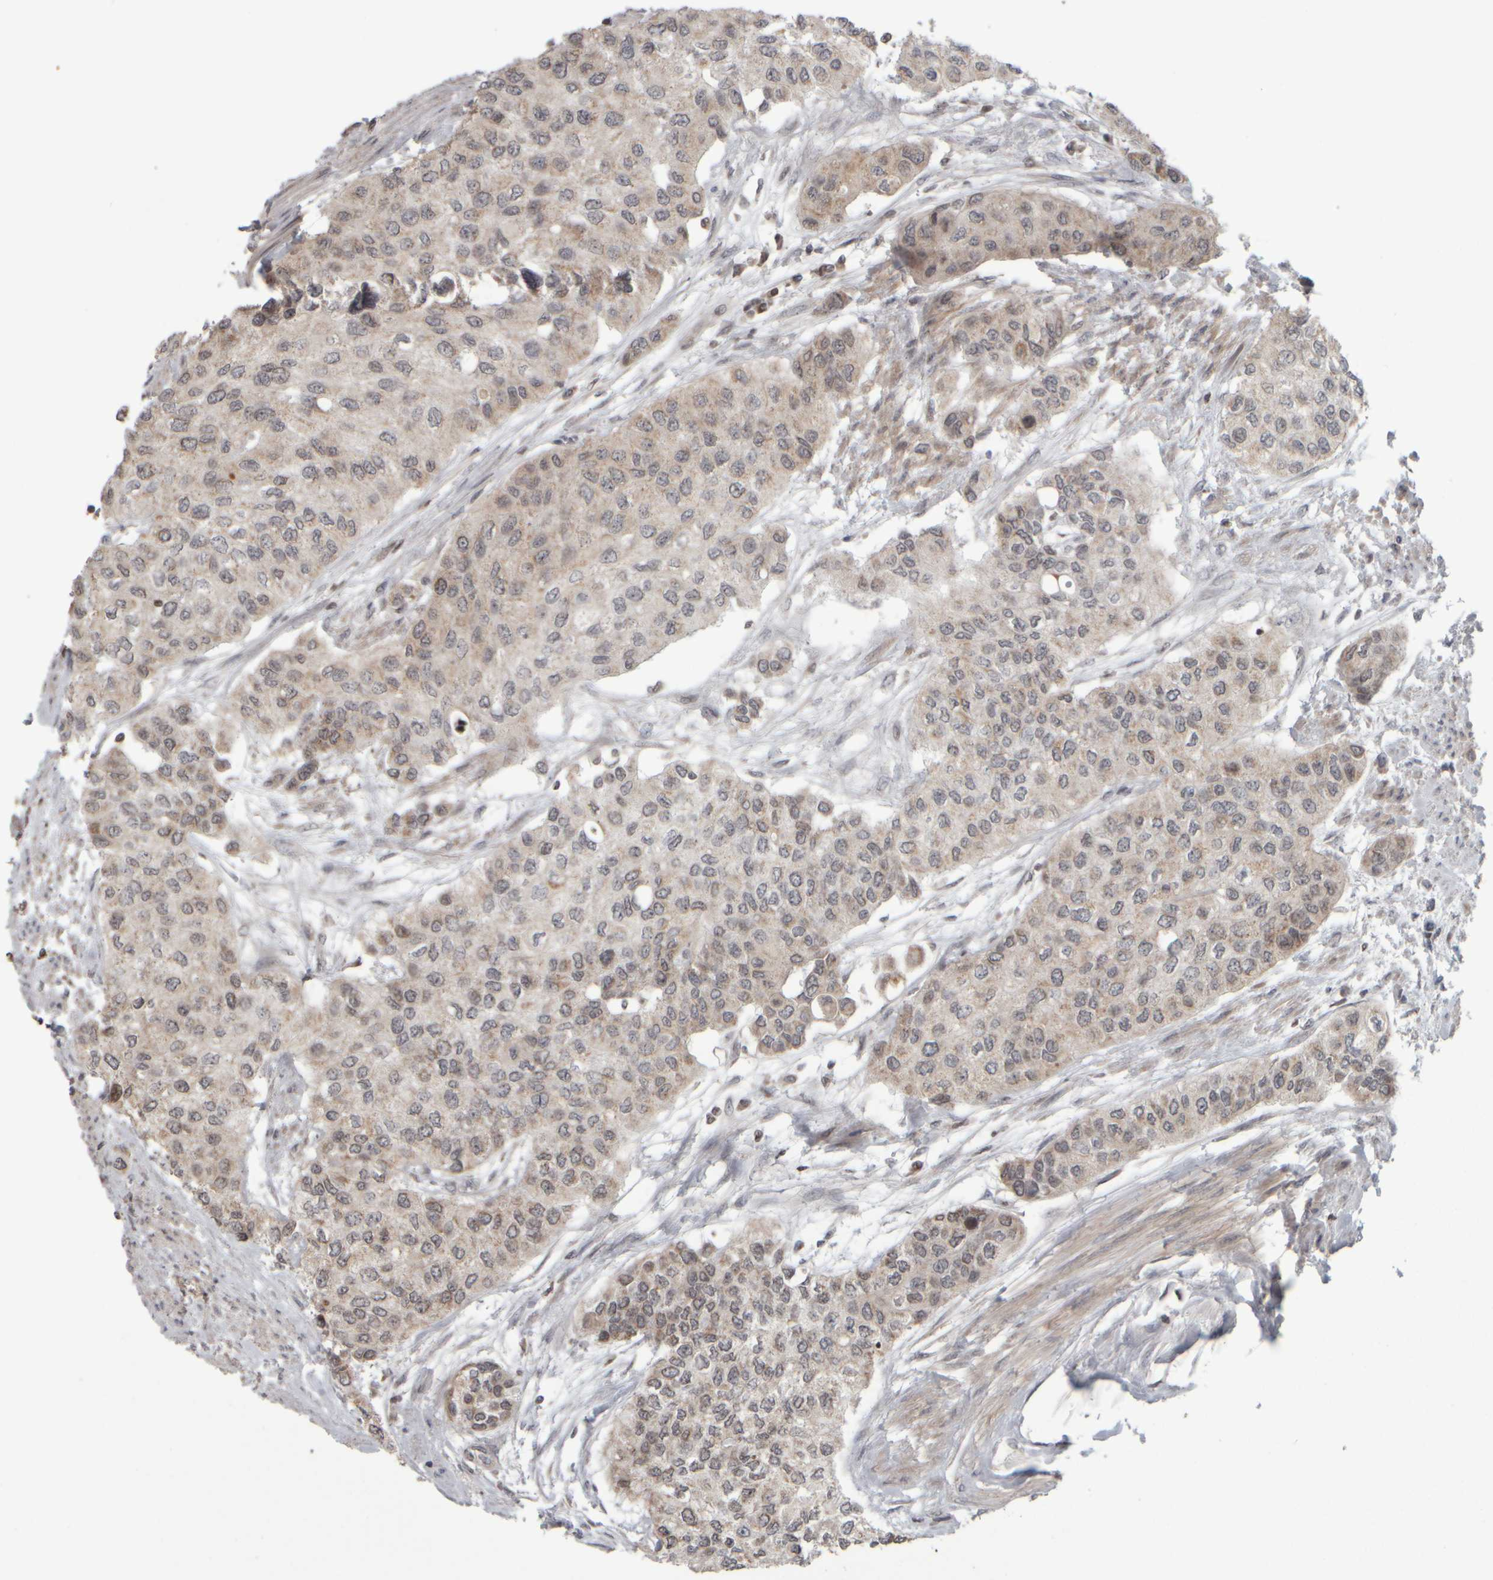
{"staining": {"intensity": "weak", "quantity": "25%-75%", "location": "cytoplasmic/membranous"}, "tissue": "urothelial cancer", "cell_type": "Tumor cells", "image_type": "cancer", "snomed": [{"axis": "morphology", "description": "Urothelial carcinoma, High grade"}, {"axis": "topography", "description": "Urinary bladder"}], "caption": "Protein expression by immunohistochemistry (IHC) reveals weak cytoplasmic/membranous expression in approximately 25%-75% of tumor cells in urothelial cancer.", "gene": "CWC27", "patient": {"sex": "female", "age": 56}}